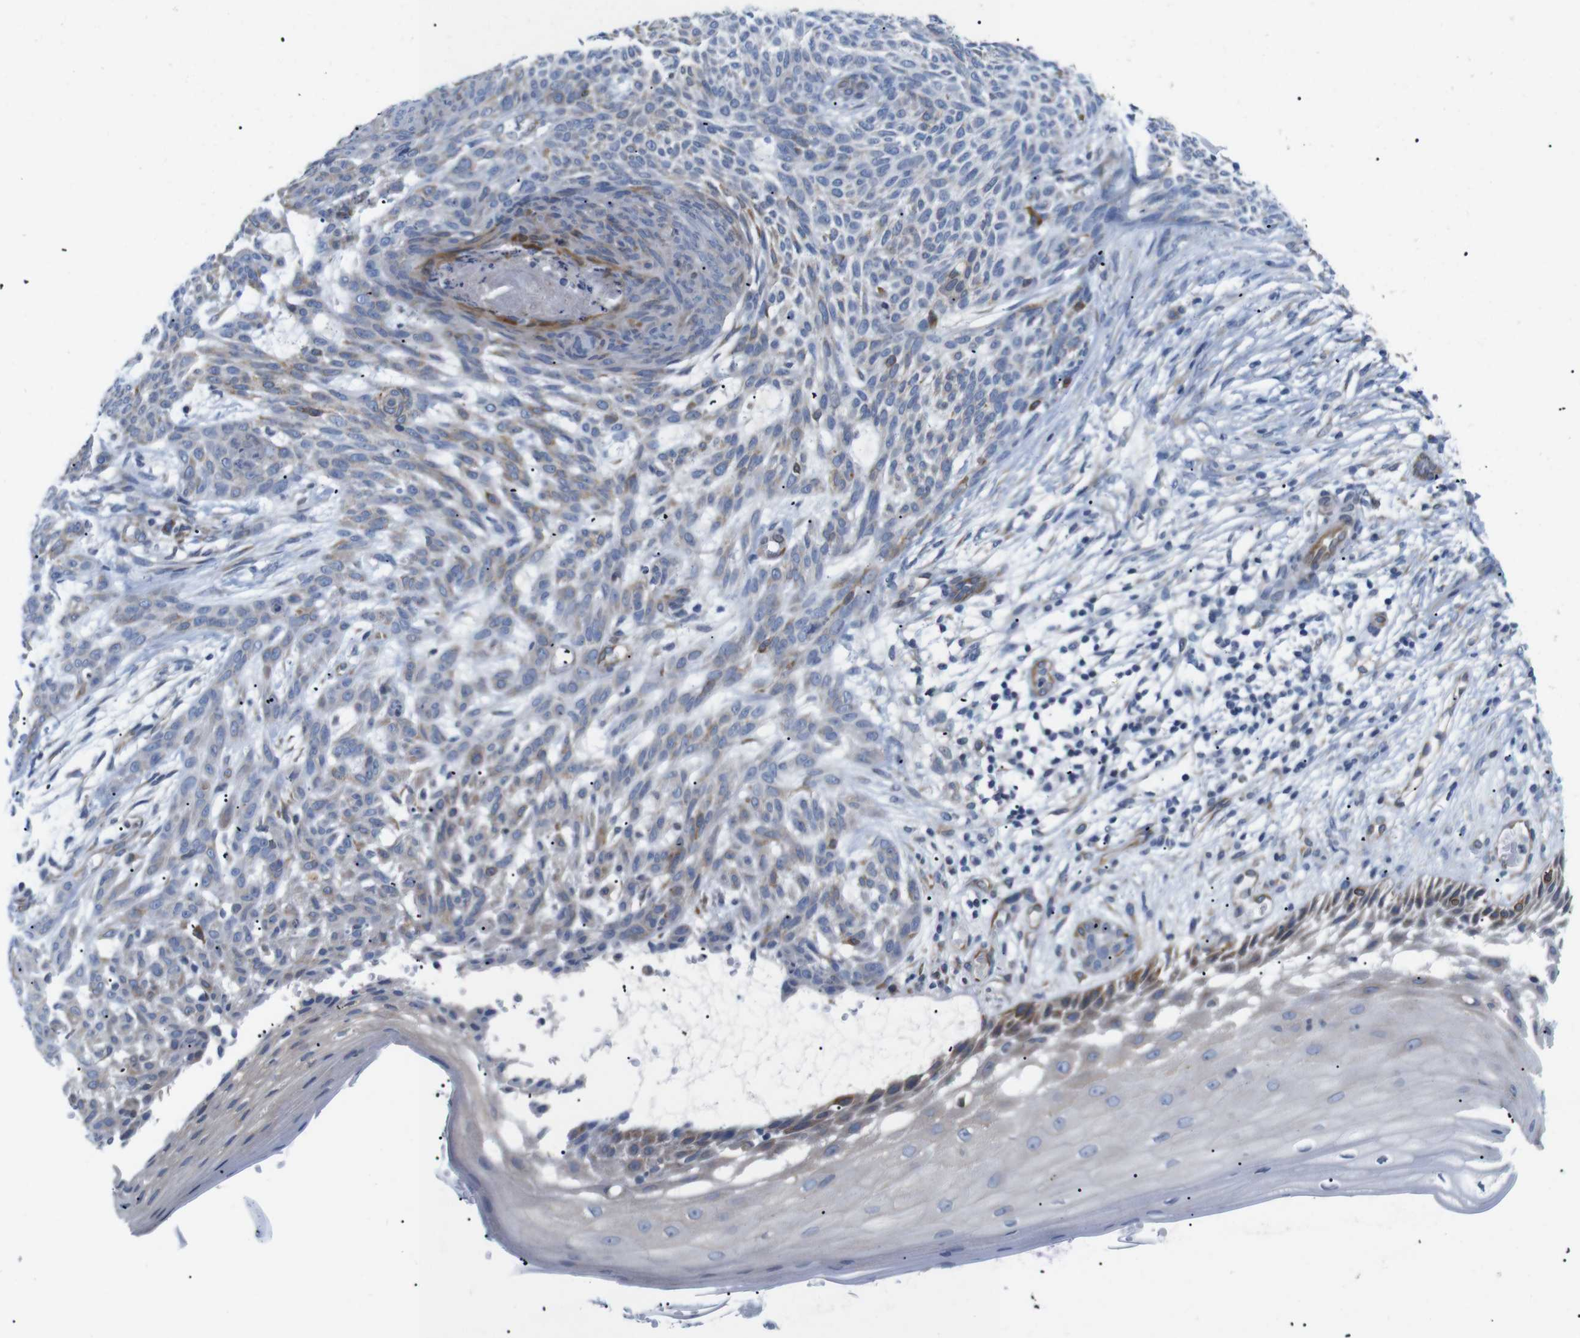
{"staining": {"intensity": "moderate", "quantity": "25%-75%", "location": "cytoplasmic/membranous"}, "tissue": "skin cancer", "cell_type": "Tumor cells", "image_type": "cancer", "snomed": [{"axis": "morphology", "description": "Basal cell carcinoma"}, {"axis": "topography", "description": "Skin"}], "caption": "High-magnification brightfield microscopy of skin cancer (basal cell carcinoma) stained with DAB (3,3'-diaminobenzidine) (brown) and counterstained with hematoxylin (blue). tumor cells exhibit moderate cytoplasmic/membranous expression is present in approximately25%-75% of cells.", "gene": "HACD3", "patient": {"sex": "female", "age": 59}}